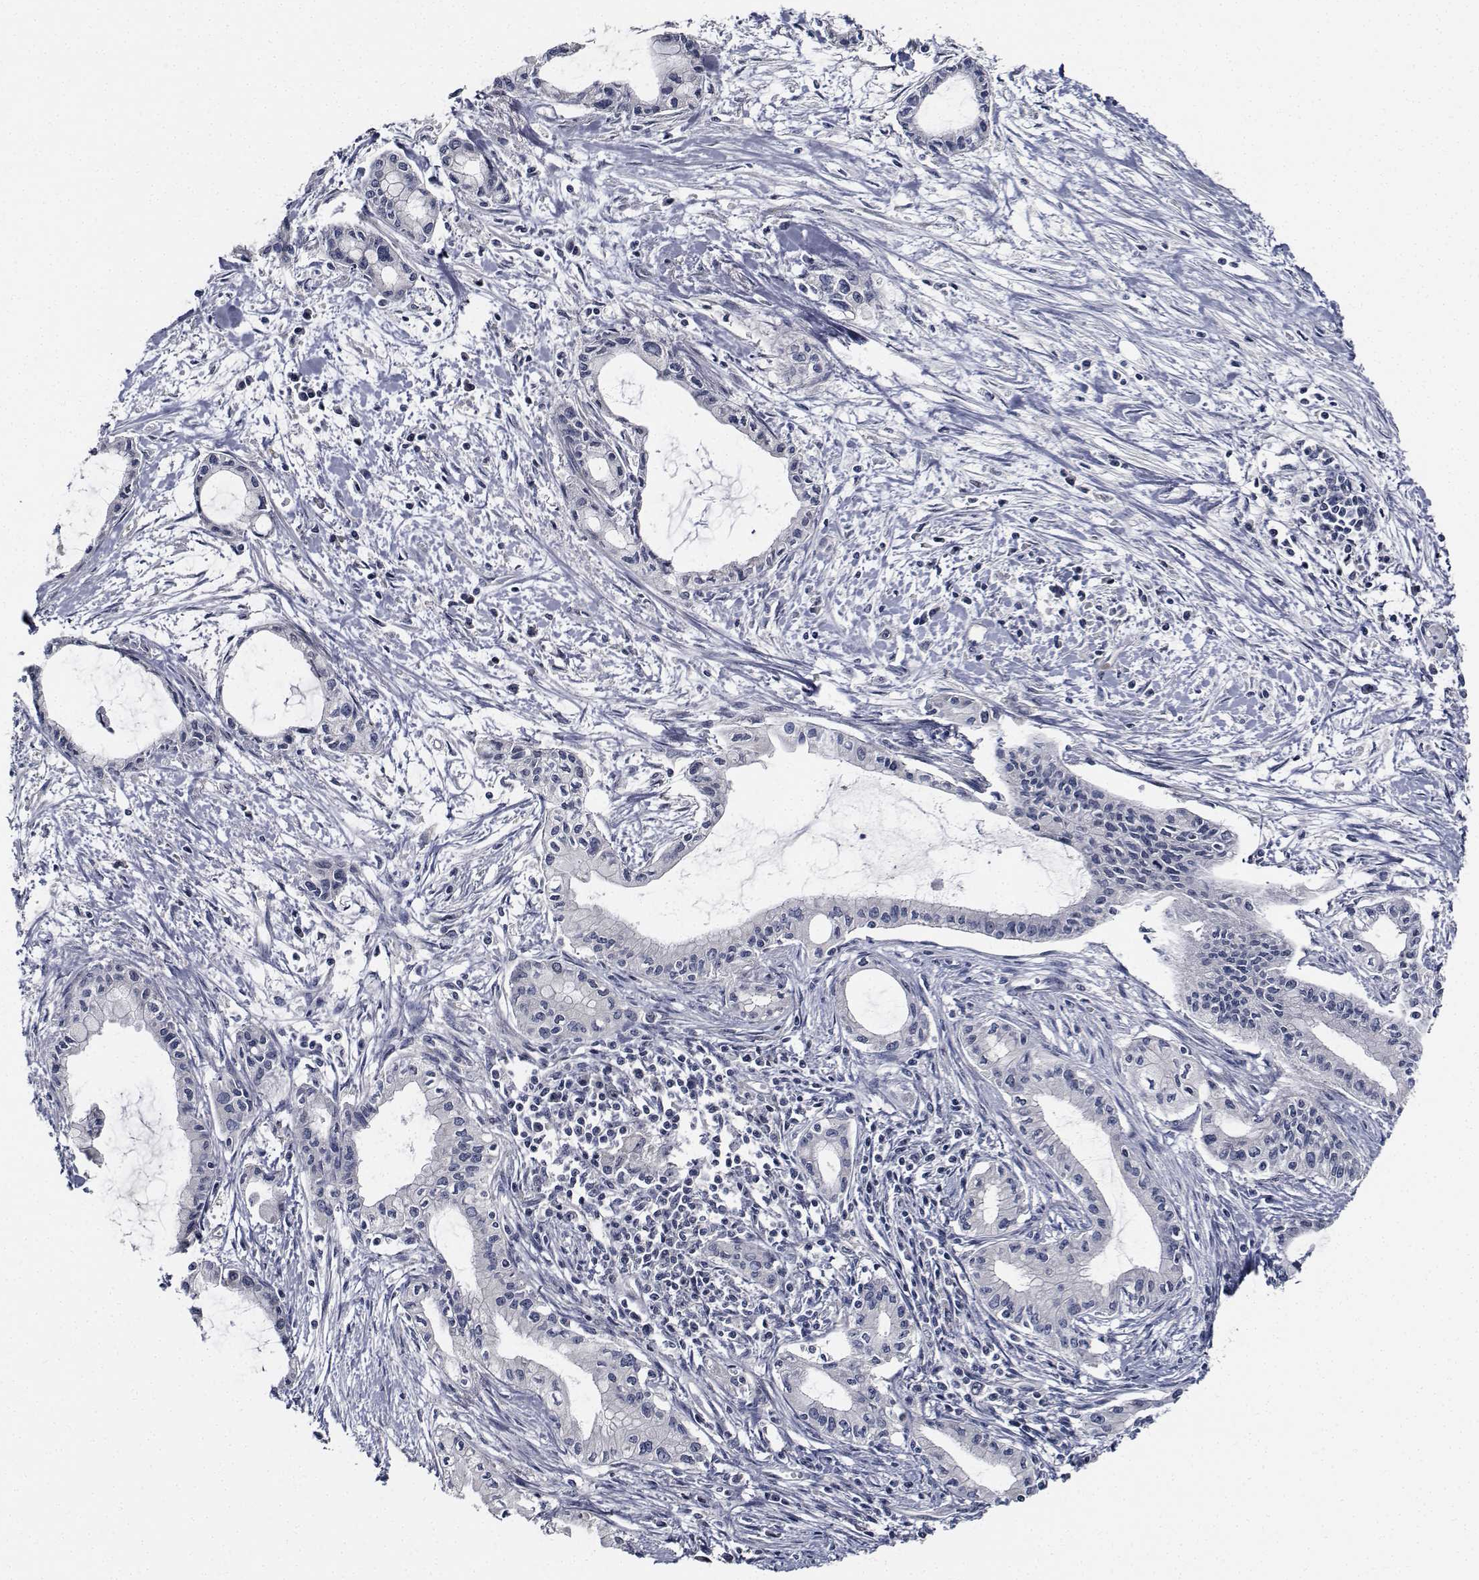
{"staining": {"intensity": "negative", "quantity": "none", "location": "none"}, "tissue": "pancreatic cancer", "cell_type": "Tumor cells", "image_type": "cancer", "snomed": [{"axis": "morphology", "description": "Adenocarcinoma, NOS"}, {"axis": "topography", "description": "Pancreas"}], "caption": "Immunohistochemistry histopathology image of pancreatic cancer (adenocarcinoma) stained for a protein (brown), which reveals no expression in tumor cells.", "gene": "NVL", "patient": {"sex": "male", "age": 48}}